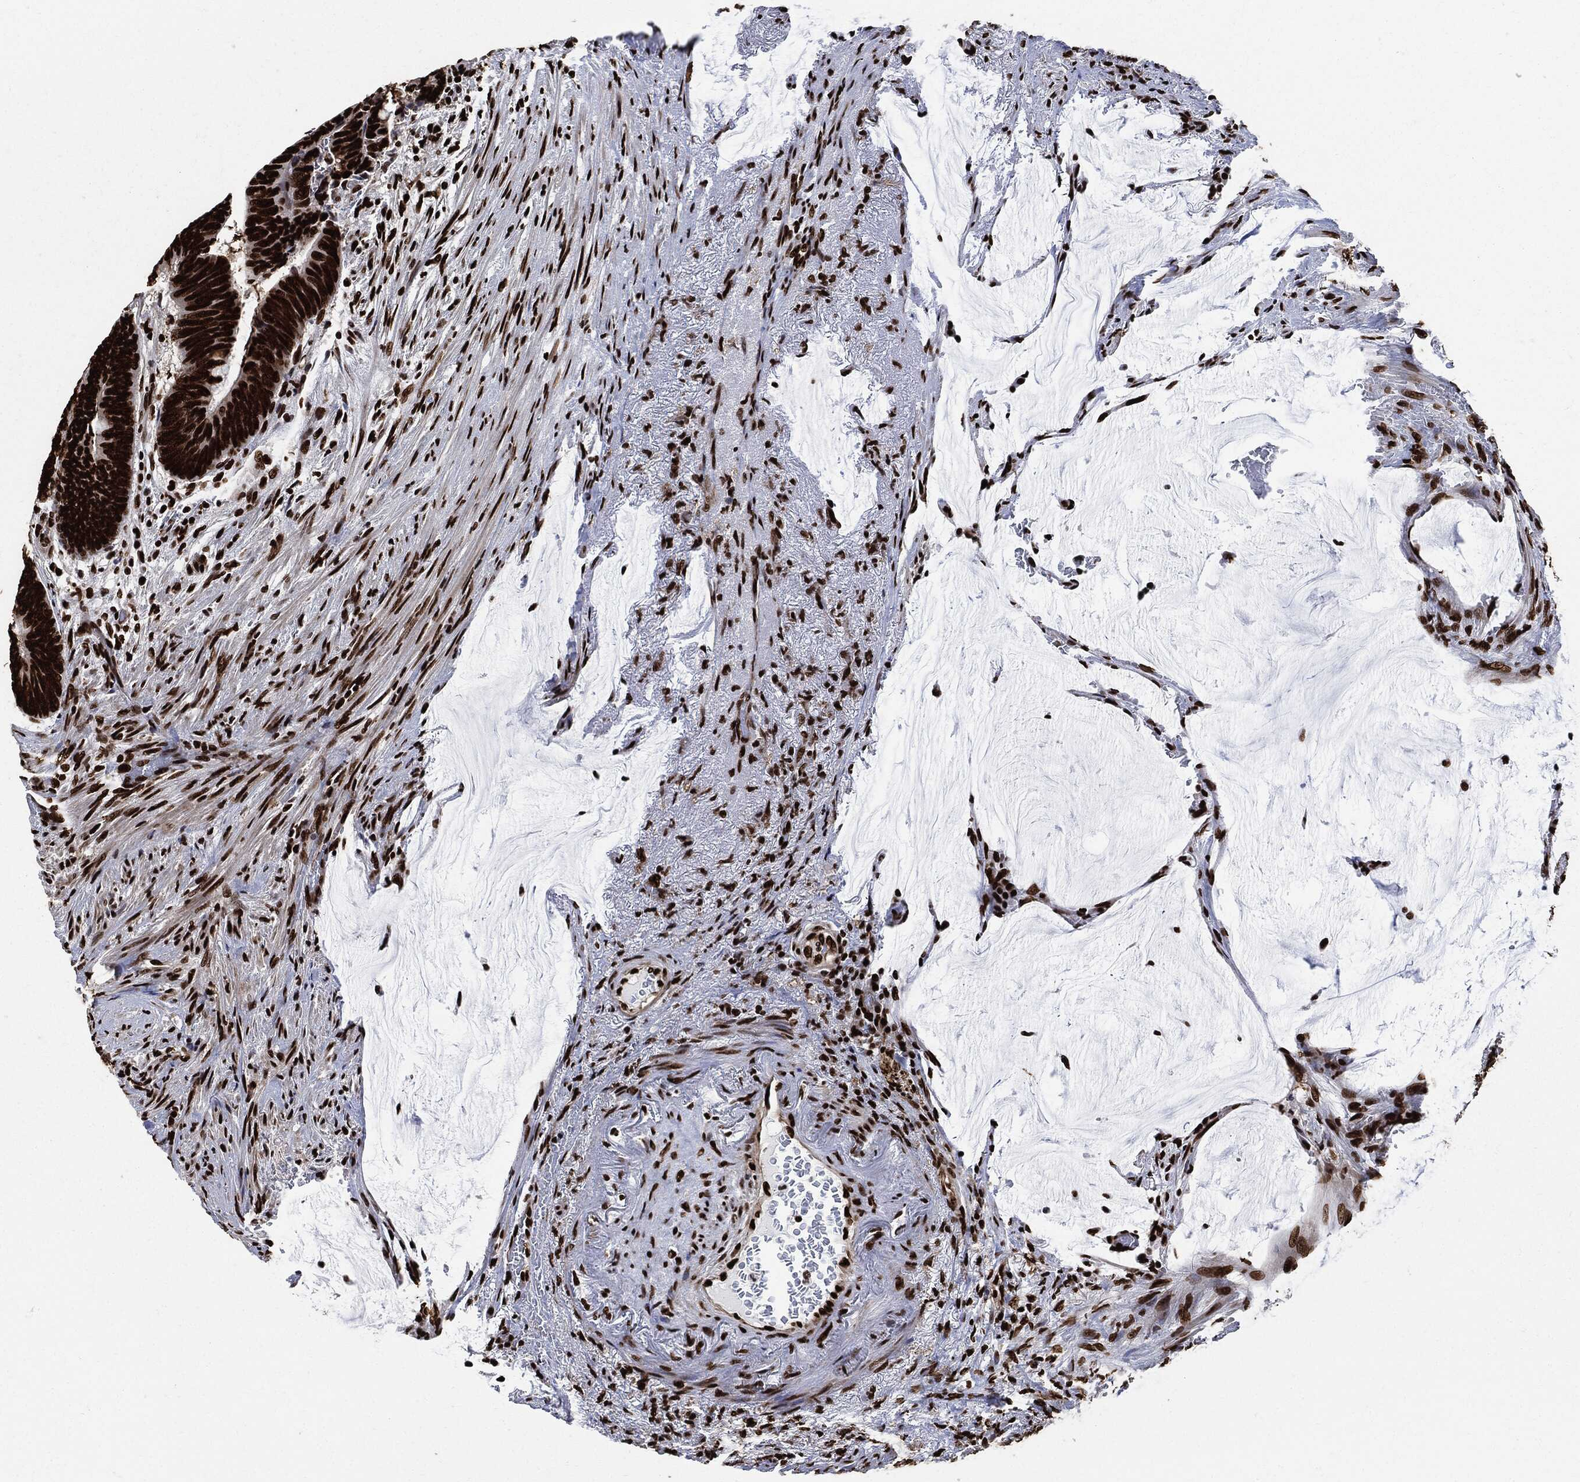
{"staining": {"intensity": "strong", "quantity": ">75%", "location": "nuclear"}, "tissue": "colorectal cancer", "cell_type": "Tumor cells", "image_type": "cancer", "snomed": [{"axis": "morphology", "description": "Normal tissue, NOS"}, {"axis": "morphology", "description": "Adenocarcinoma, NOS"}, {"axis": "topography", "description": "Rectum"}], "caption": "This image demonstrates immunohistochemistry staining of colorectal cancer, with high strong nuclear positivity in approximately >75% of tumor cells.", "gene": "RECQL", "patient": {"sex": "male", "age": 92}}